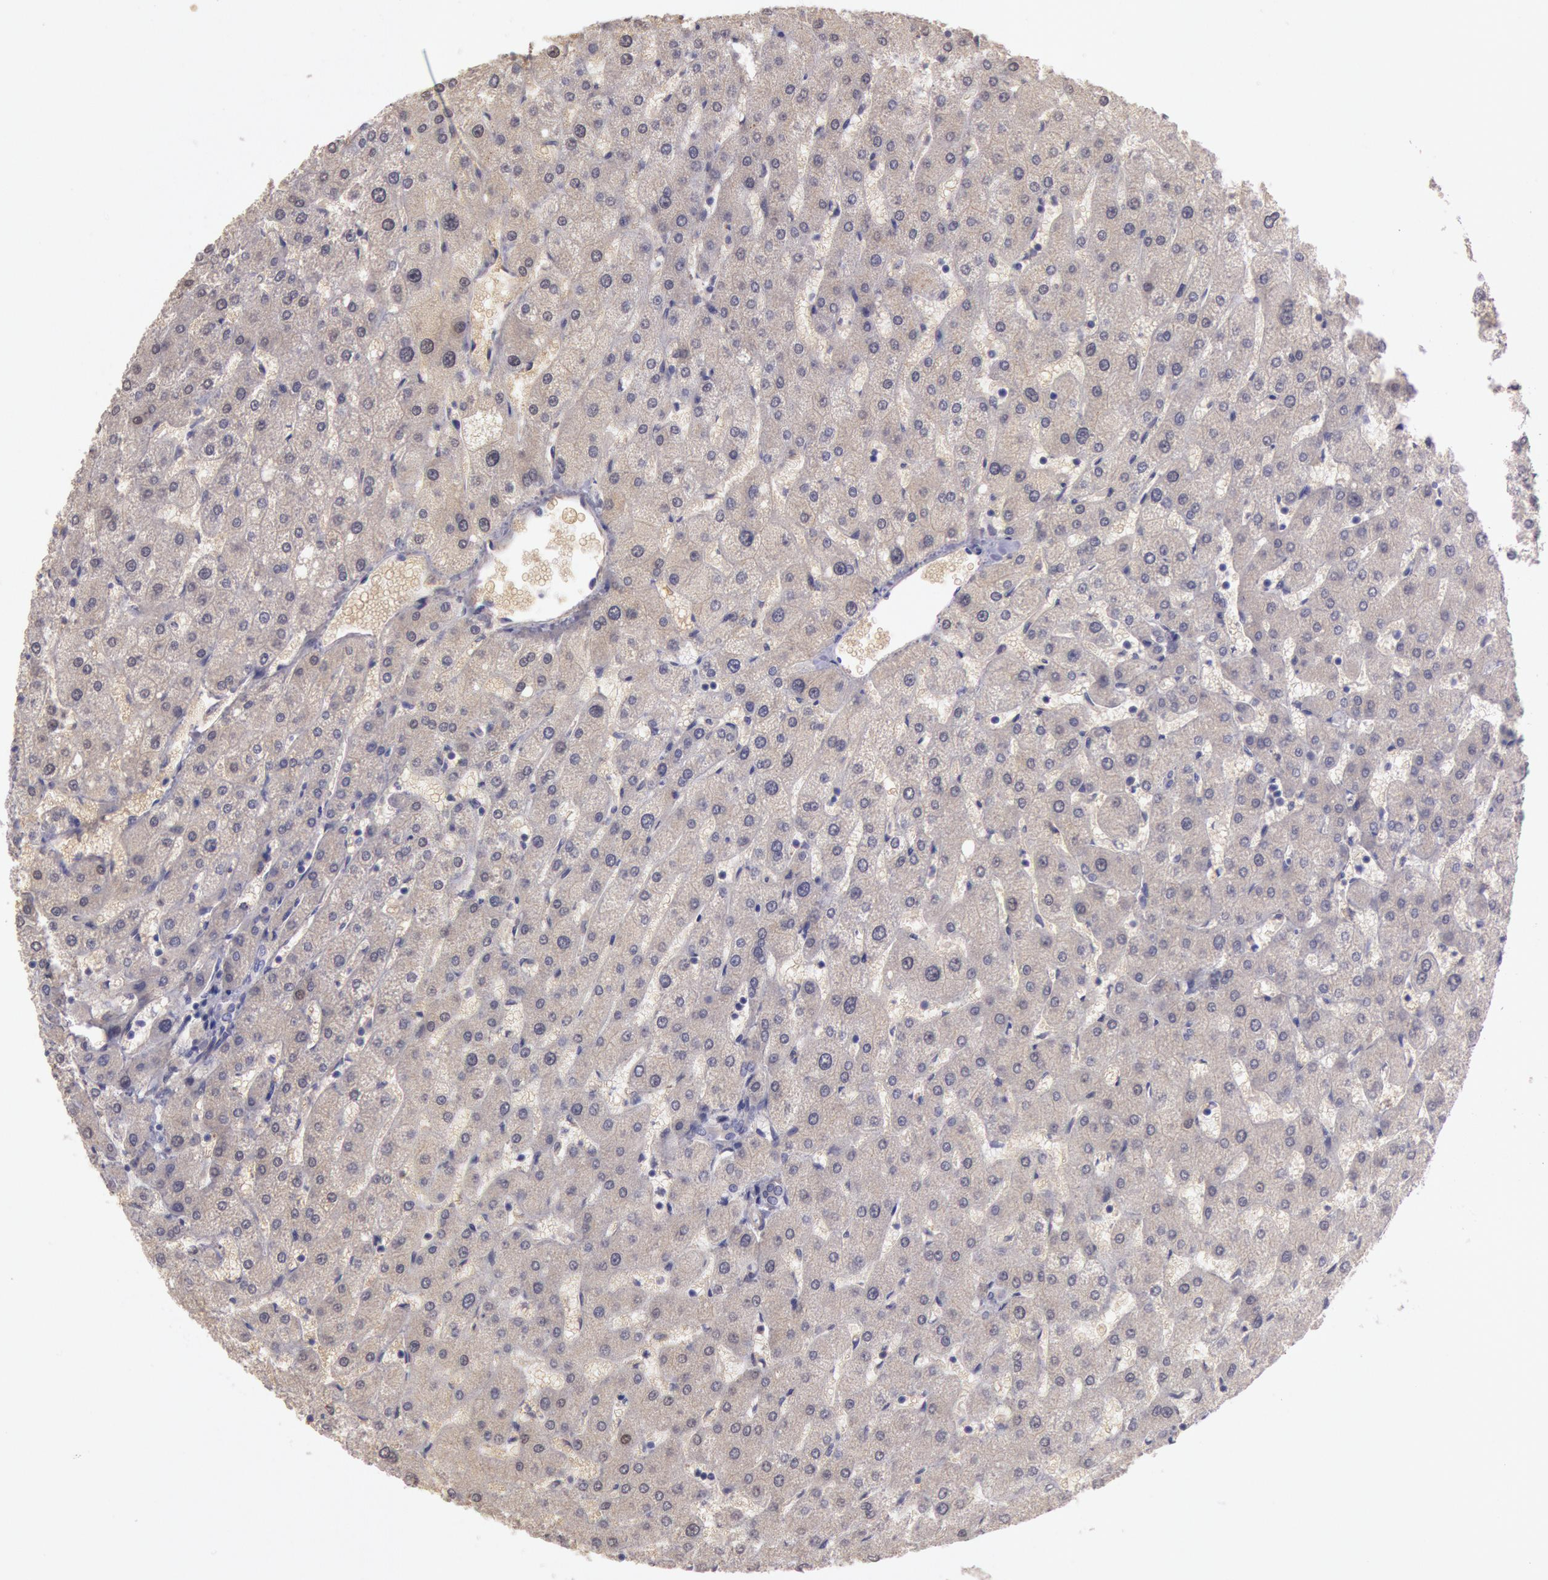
{"staining": {"intensity": "negative", "quantity": "none", "location": "none"}, "tissue": "liver", "cell_type": "Cholangiocytes", "image_type": "normal", "snomed": [{"axis": "morphology", "description": "Normal tissue, NOS"}, {"axis": "topography", "description": "Liver"}], "caption": "The image reveals no staining of cholangiocytes in benign liver.", "gene": "AMOTL1", "patient": {"sex": "male", "age": 67}}